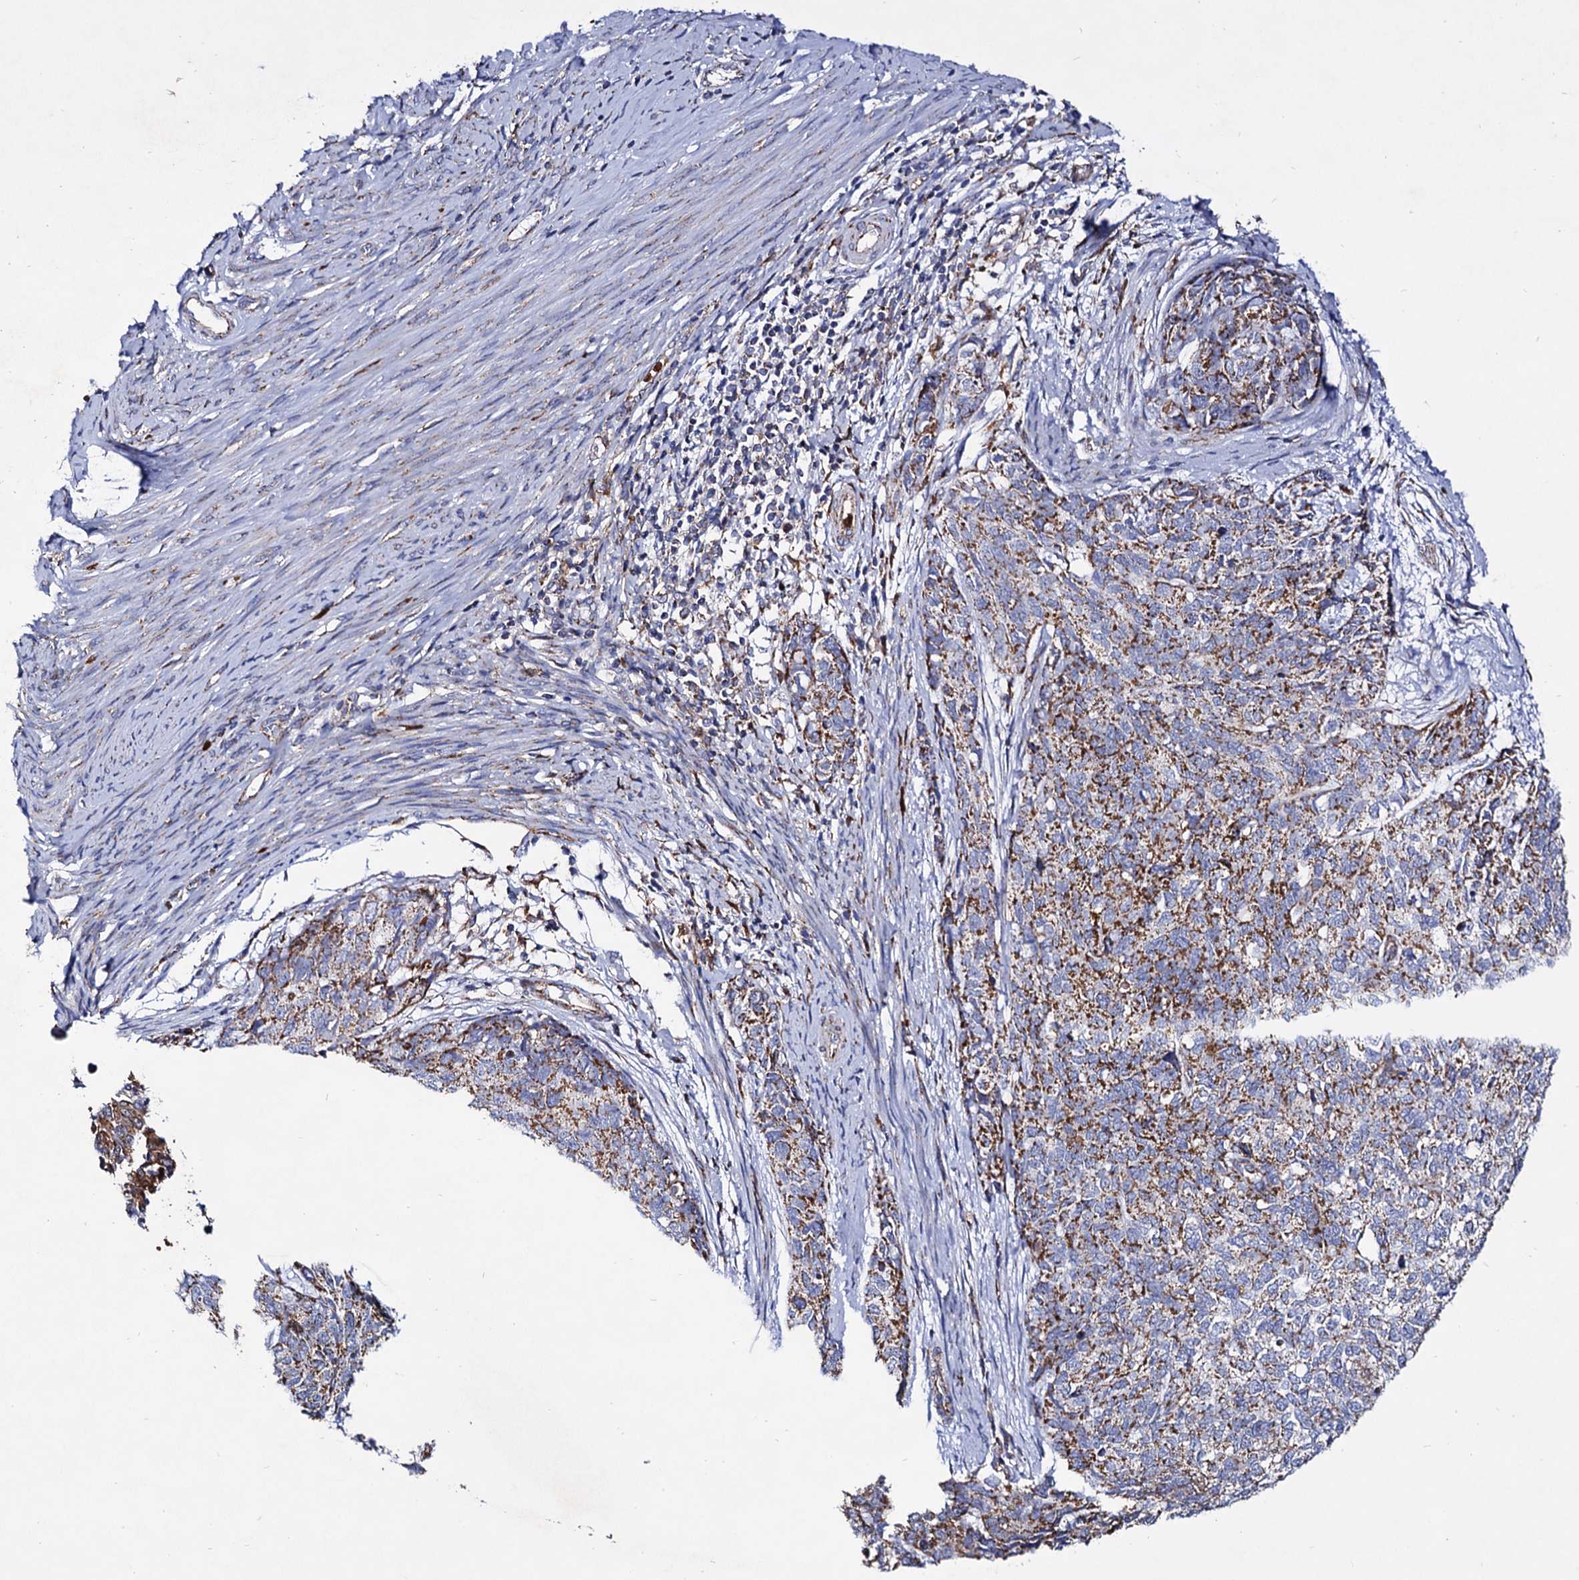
{"staining": {"intensity": "strong", "quantity": "25%-75%", "location": "cytoplasmic/membranous"}, "tissue": "cervical cancer", "cell_type": "Tumor cells", "image_type": "cancer", "snomed": [{"axis": "morphology", "description": "Squamous cell carcinoma, NOS"}, {"axis": "topography", "description": "Cervix"}], "caption": "Approximately 25%-75% of tumor cells in cervical cancer (squamous cell carcinoma) exhibit strong cytoplasmic/membranous protein expression as visualized by brown immunohistochemical staining.", "gene": "ACAD9", "patient": {"sex": "female", "age": 63}}